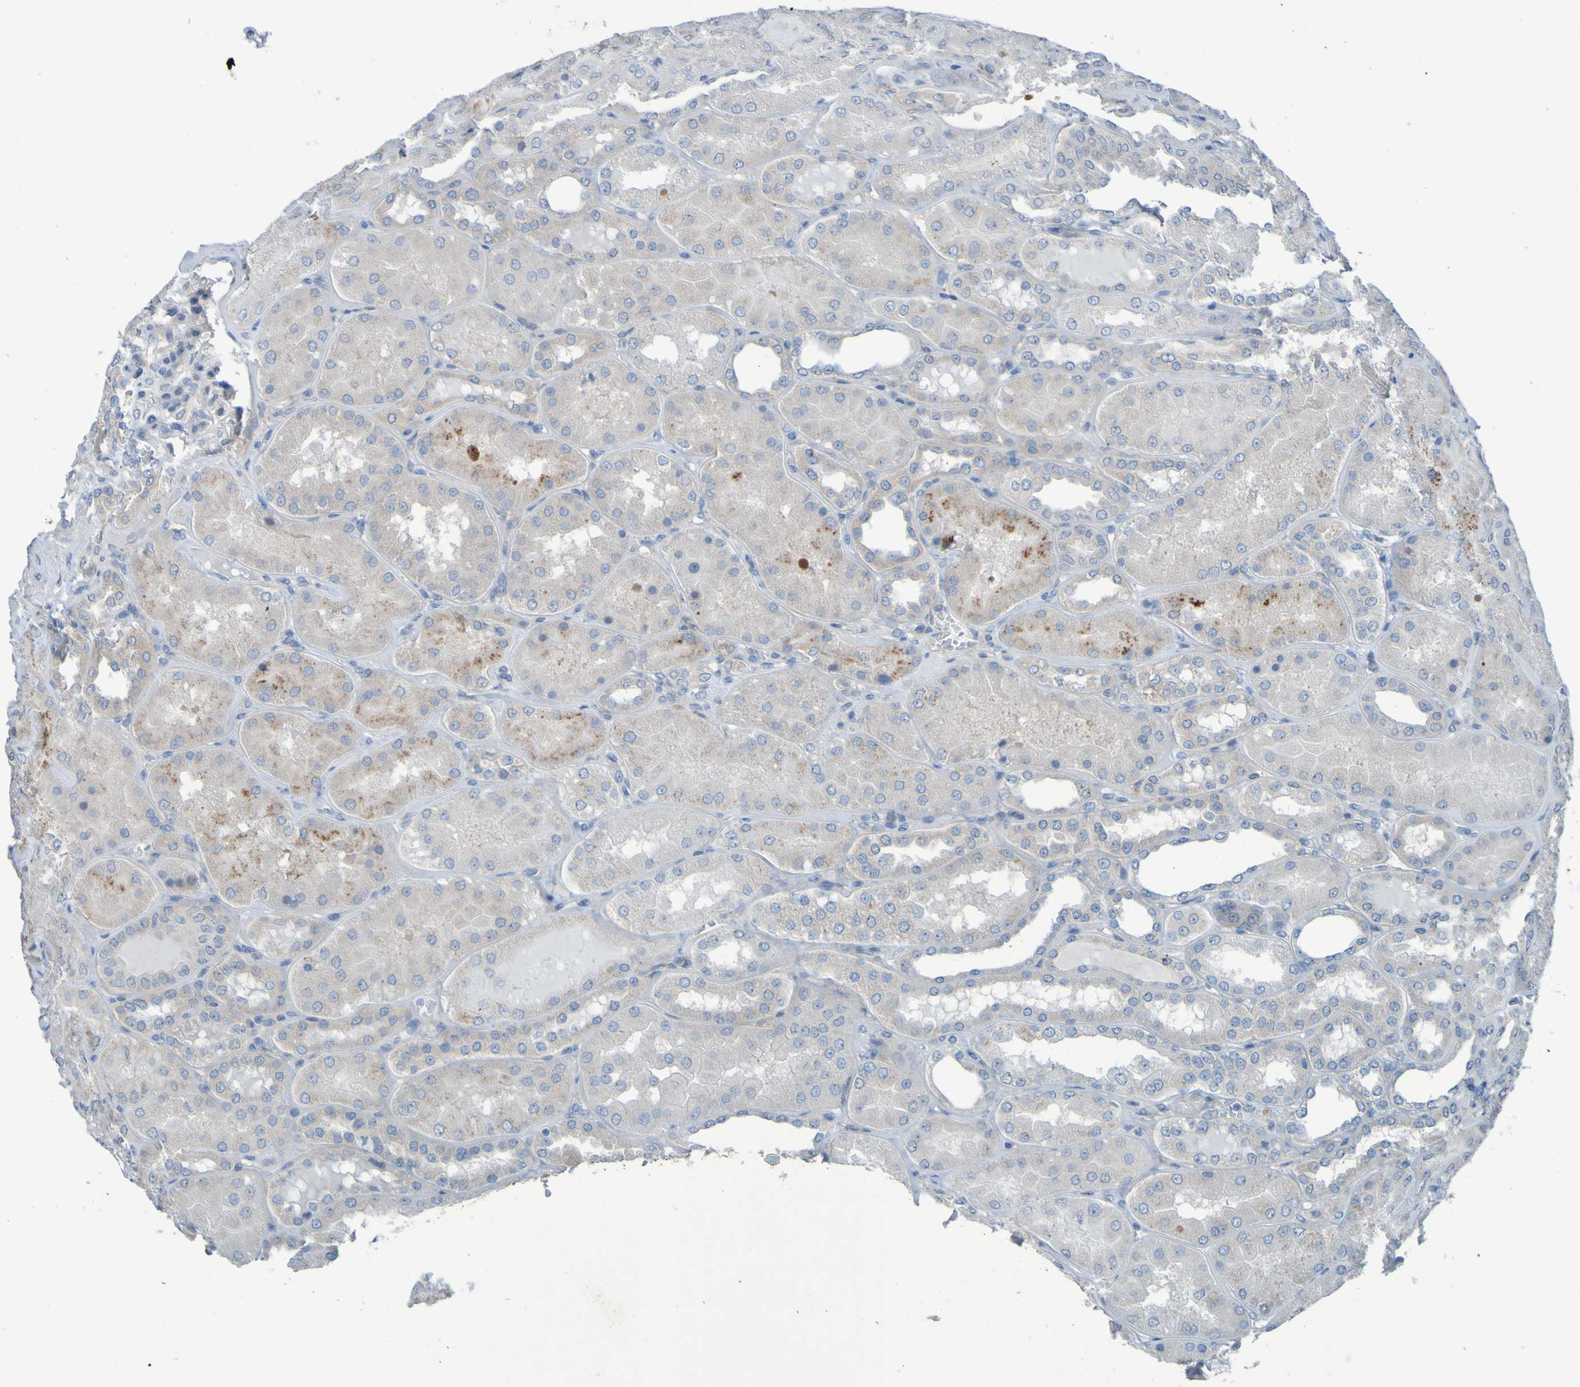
{"staining": {"intensity": "negative", "quantity": "none", "location": "none"}, "tissue": "kidney", "cell_type": "Cells in glomeruli", "image_type": "normal", "snomed": [{"axis": "morphology", "description": "Normal tissue, NOS"}, {"axis": "topography", "description": "Kidney"}], "caption": "The immunohistochemistry (IHC) micrograph has no significant staining in cells in glomeruli of kidney.", "gene": "NPRL3", "patient": {"sex": "female", "age": 56}}